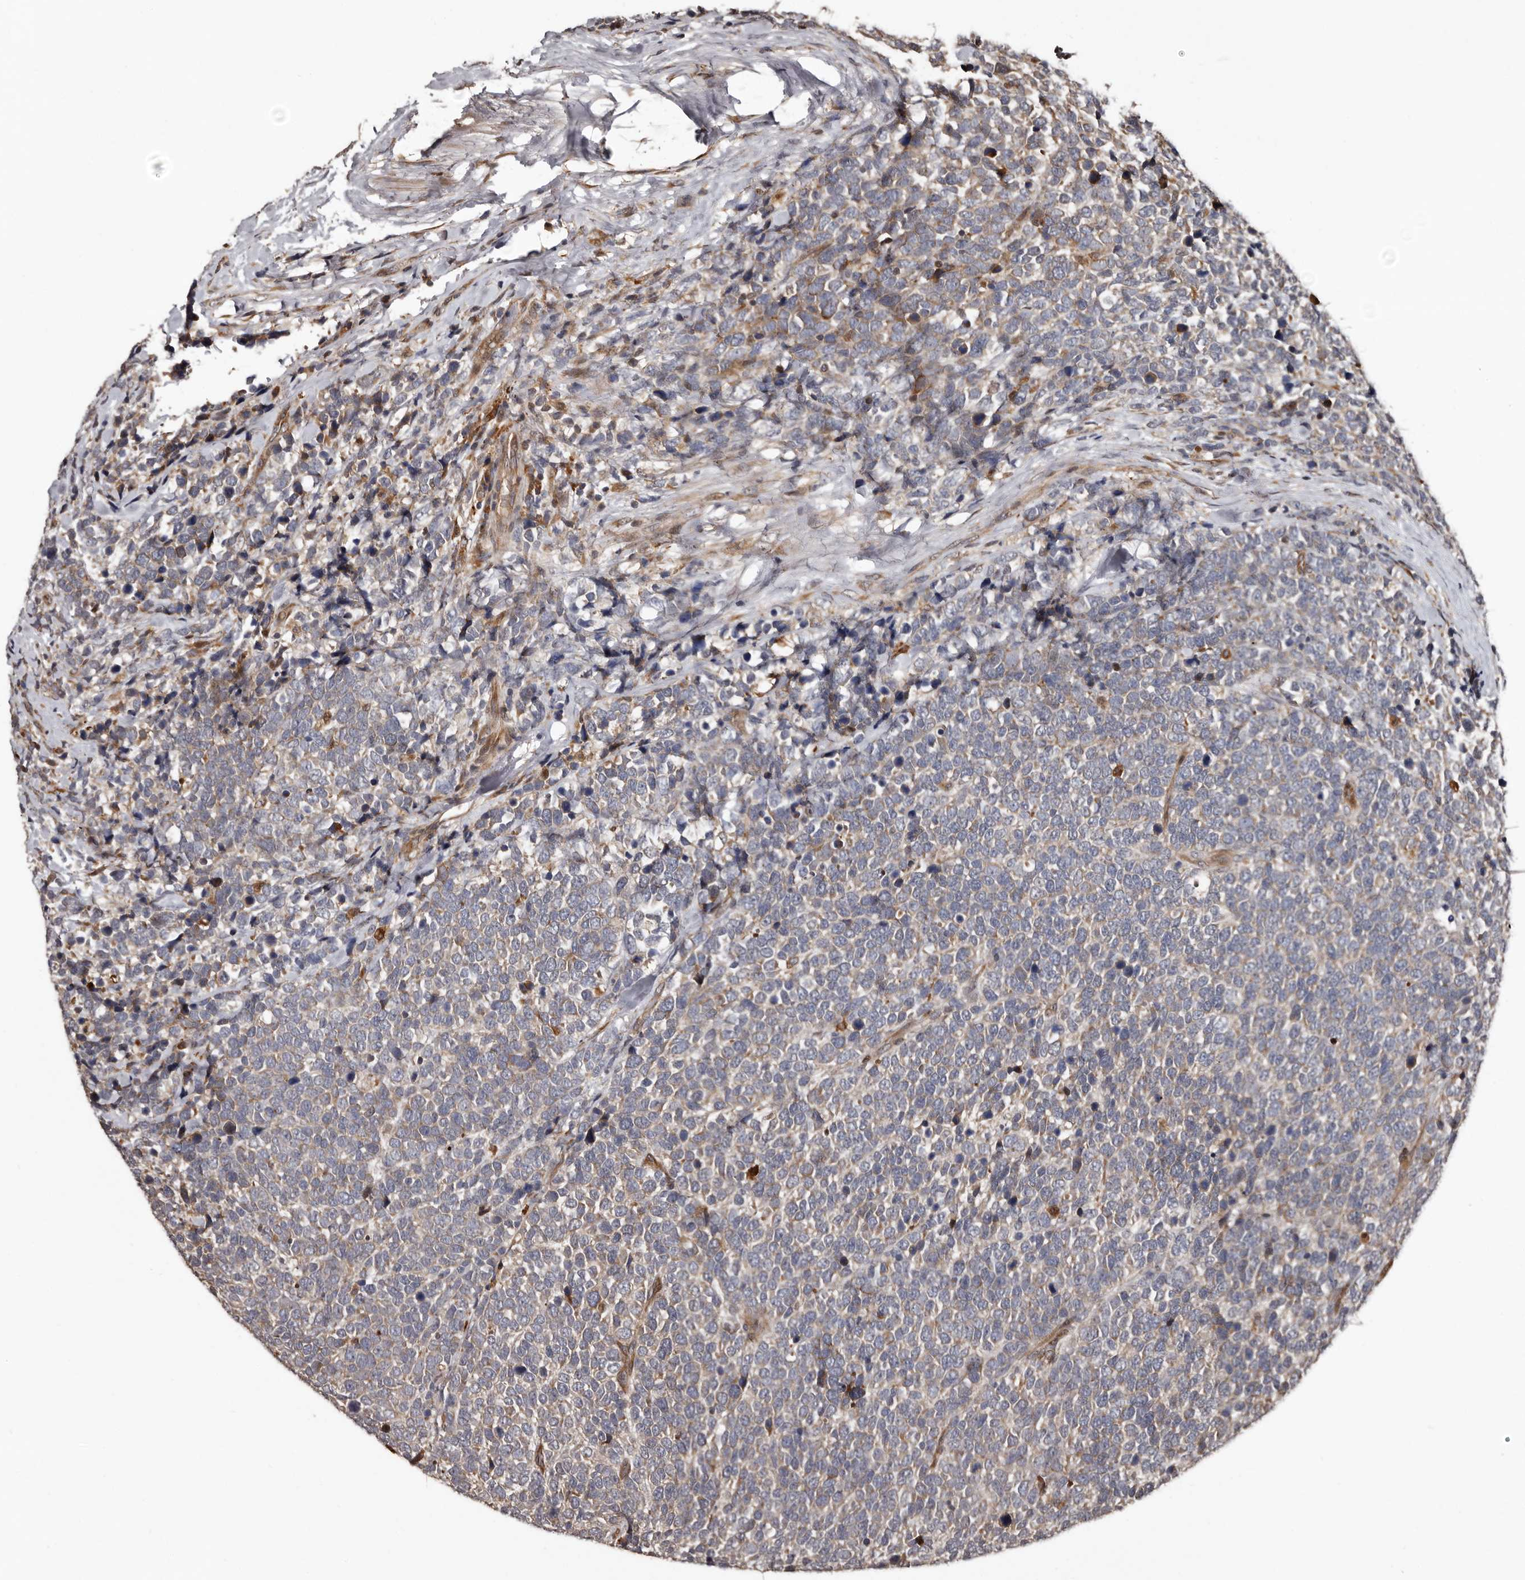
{"staining": {"intensity": "weak", "quantity": "<25%", "location": "cytoplasmic/membranous"}, "tissue": "urothelial cancer", "cell_type": "Tumor cells", "image_type": "cancer", "snomed": [{"axis": "morphology", "description": "Urothelial carcinoma, High grade"}, {"axis": "topography", "description": "Urinary bladder"}], "caption": "This micrograph is of urothelial cancer stained with immunohistochemistry to label a protein in brown with the nuclei are counter-stained blue. There is no positivity in tumor cells.", "gene": "SERTAD4", "patient": {"sex": "female", "age": 82}}